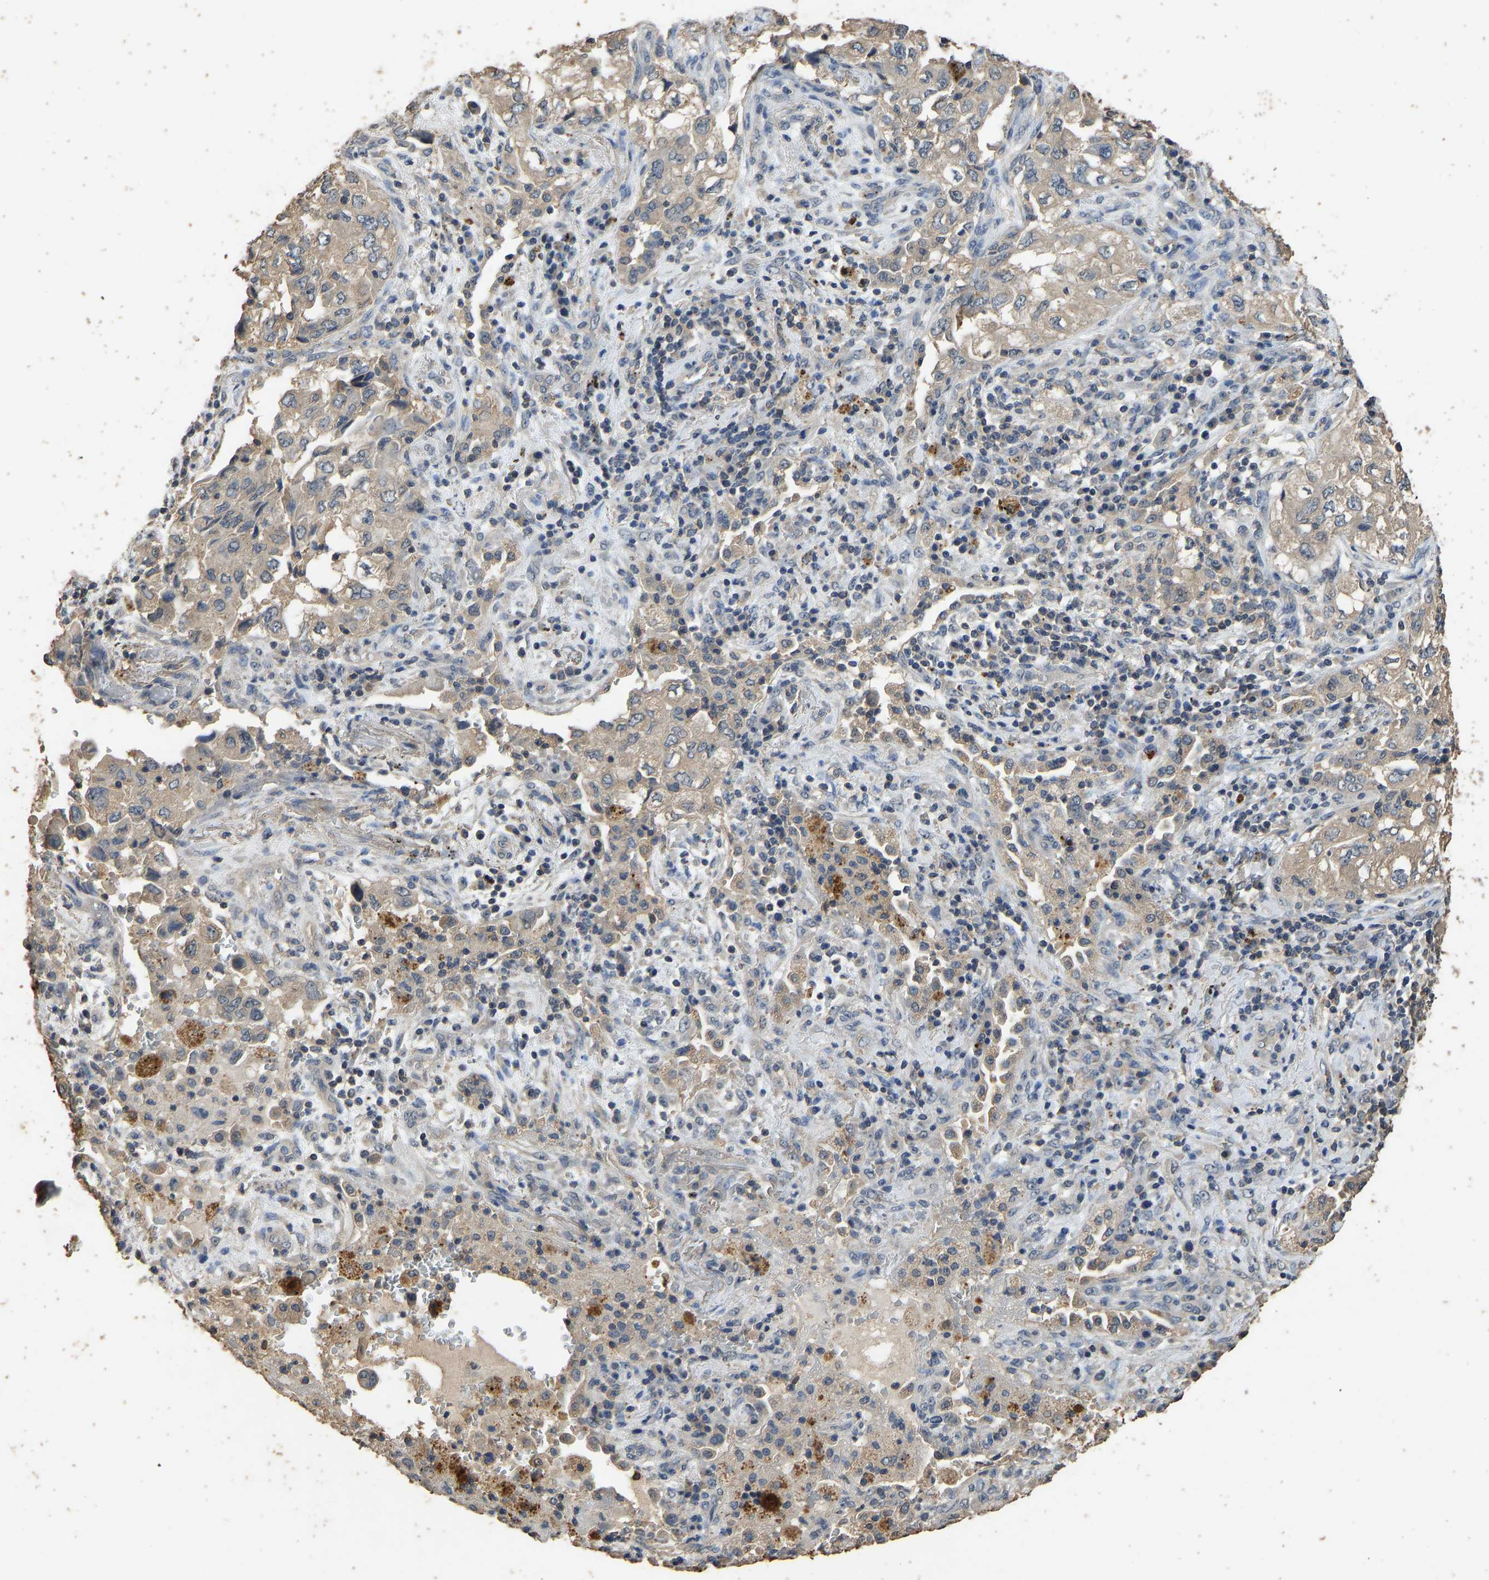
{"staining": {"intensity": "moderate", "quantity": ">75%", "location": "cytoplasmic/membranous"}, "tissue": "lung cancer", "cell_type": "Tumor cells", "image_type": "cancer", "snomed": [{"axis": "morphology", "description": "Adenocarcinoma, NOS"}, {"axis": "topography", "description": "Lung"}], "caption": "Human adenocarcinoma (lung) stained for a protein (brown) demonstrates moderate cytoplasmic/membranous positive staining in approximately >75% of tumor cells.", "gene": "CIDEC", "patient": {"sex": "male", "age": 64}}